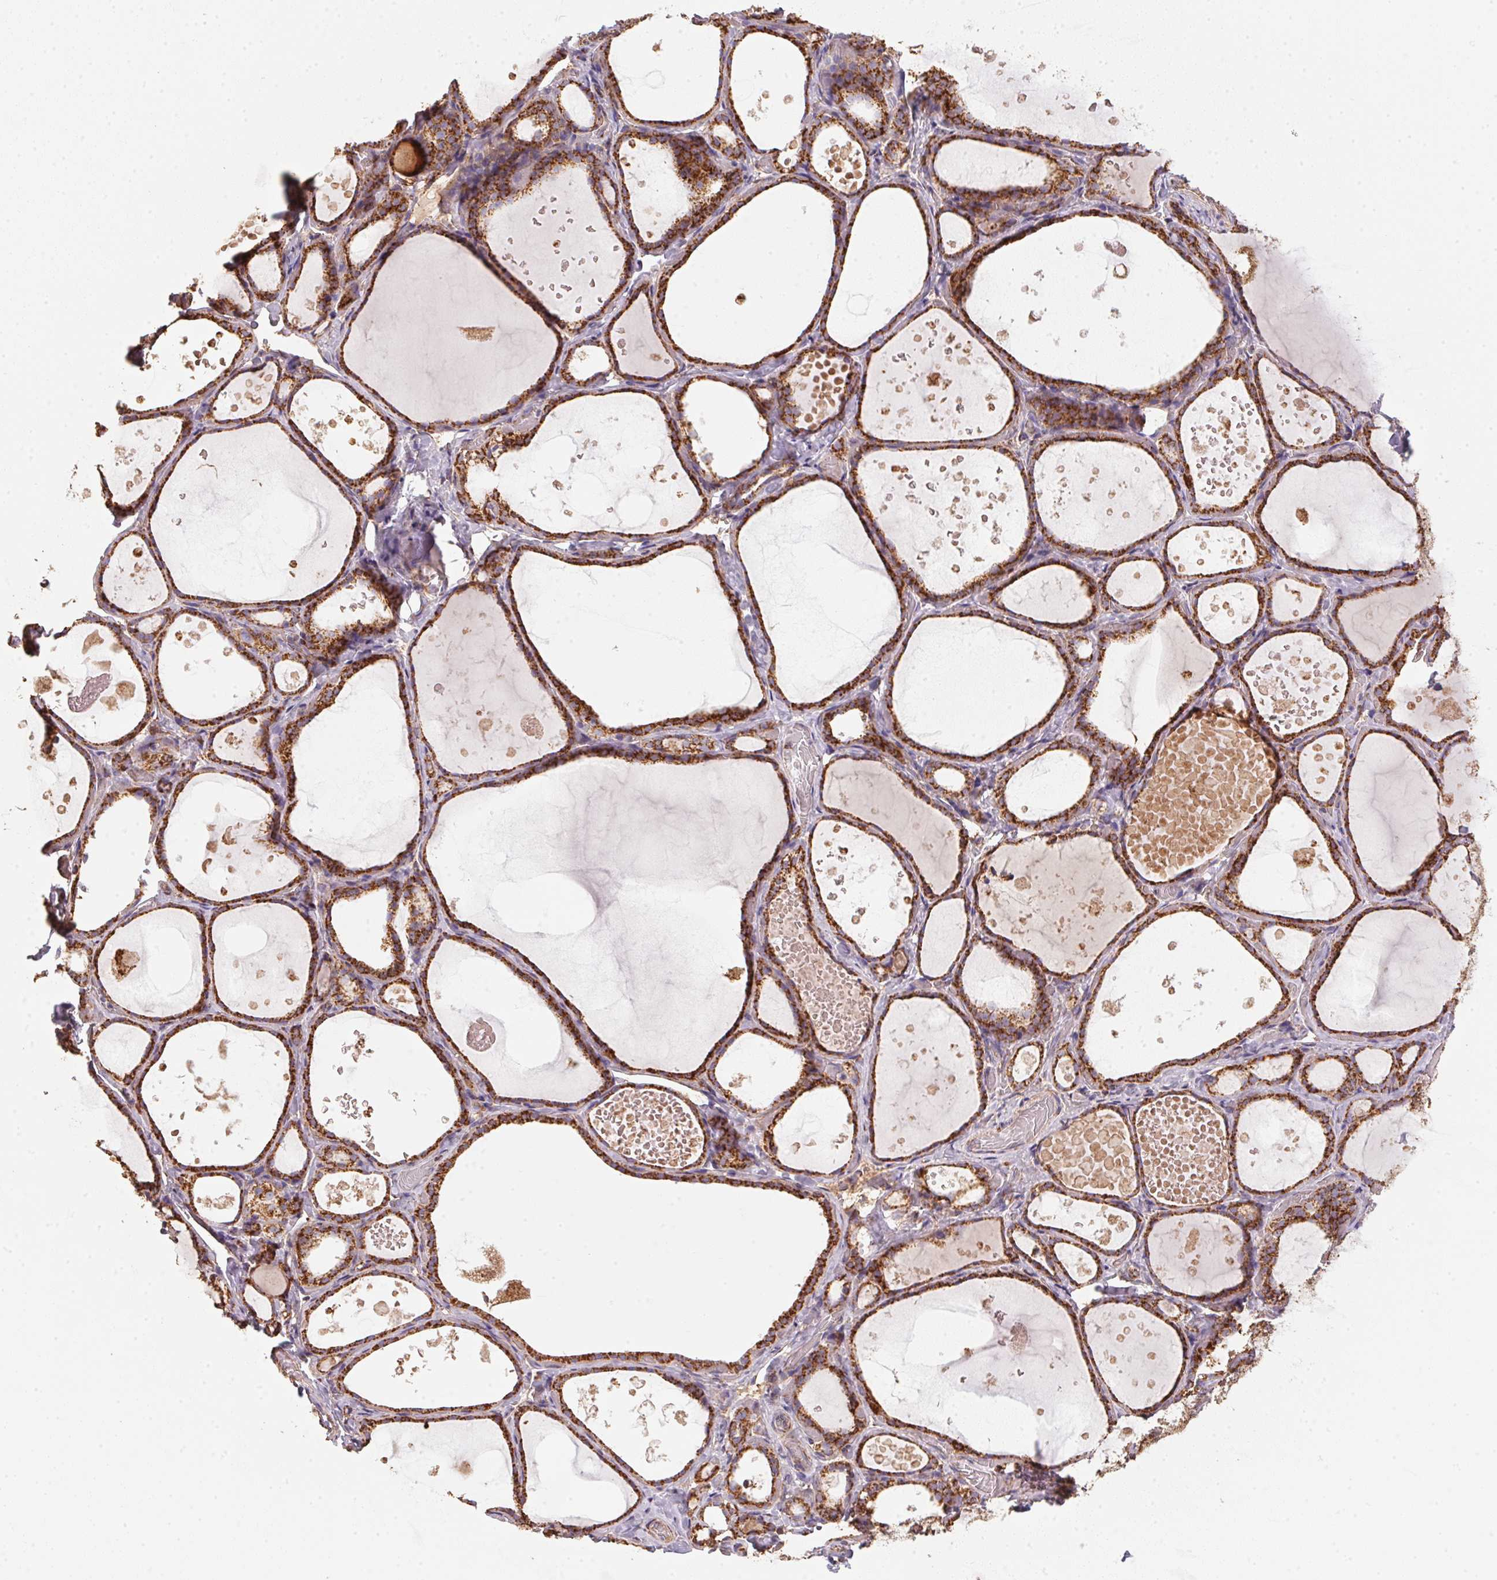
{"staining": {"intensity": "strong", "quantity": ">75%", "location": "cytoplasmic/membranous"}, "tissue": "thyroid gland", "cell_type": "Glandular cells", "image_type": "normal", "snomed": [{"axis": "morphology", "description": "Normal tissue, NOS"}, {"axis": "topography", "description": "Thyroid gland"}], "caption": "Thyroid gland stained for a protein displays strong cytoplasmic/membranous positivity in glandular cells.", "gene": "NDUFS2", "patient": {"sex": "female", "age": 56}}